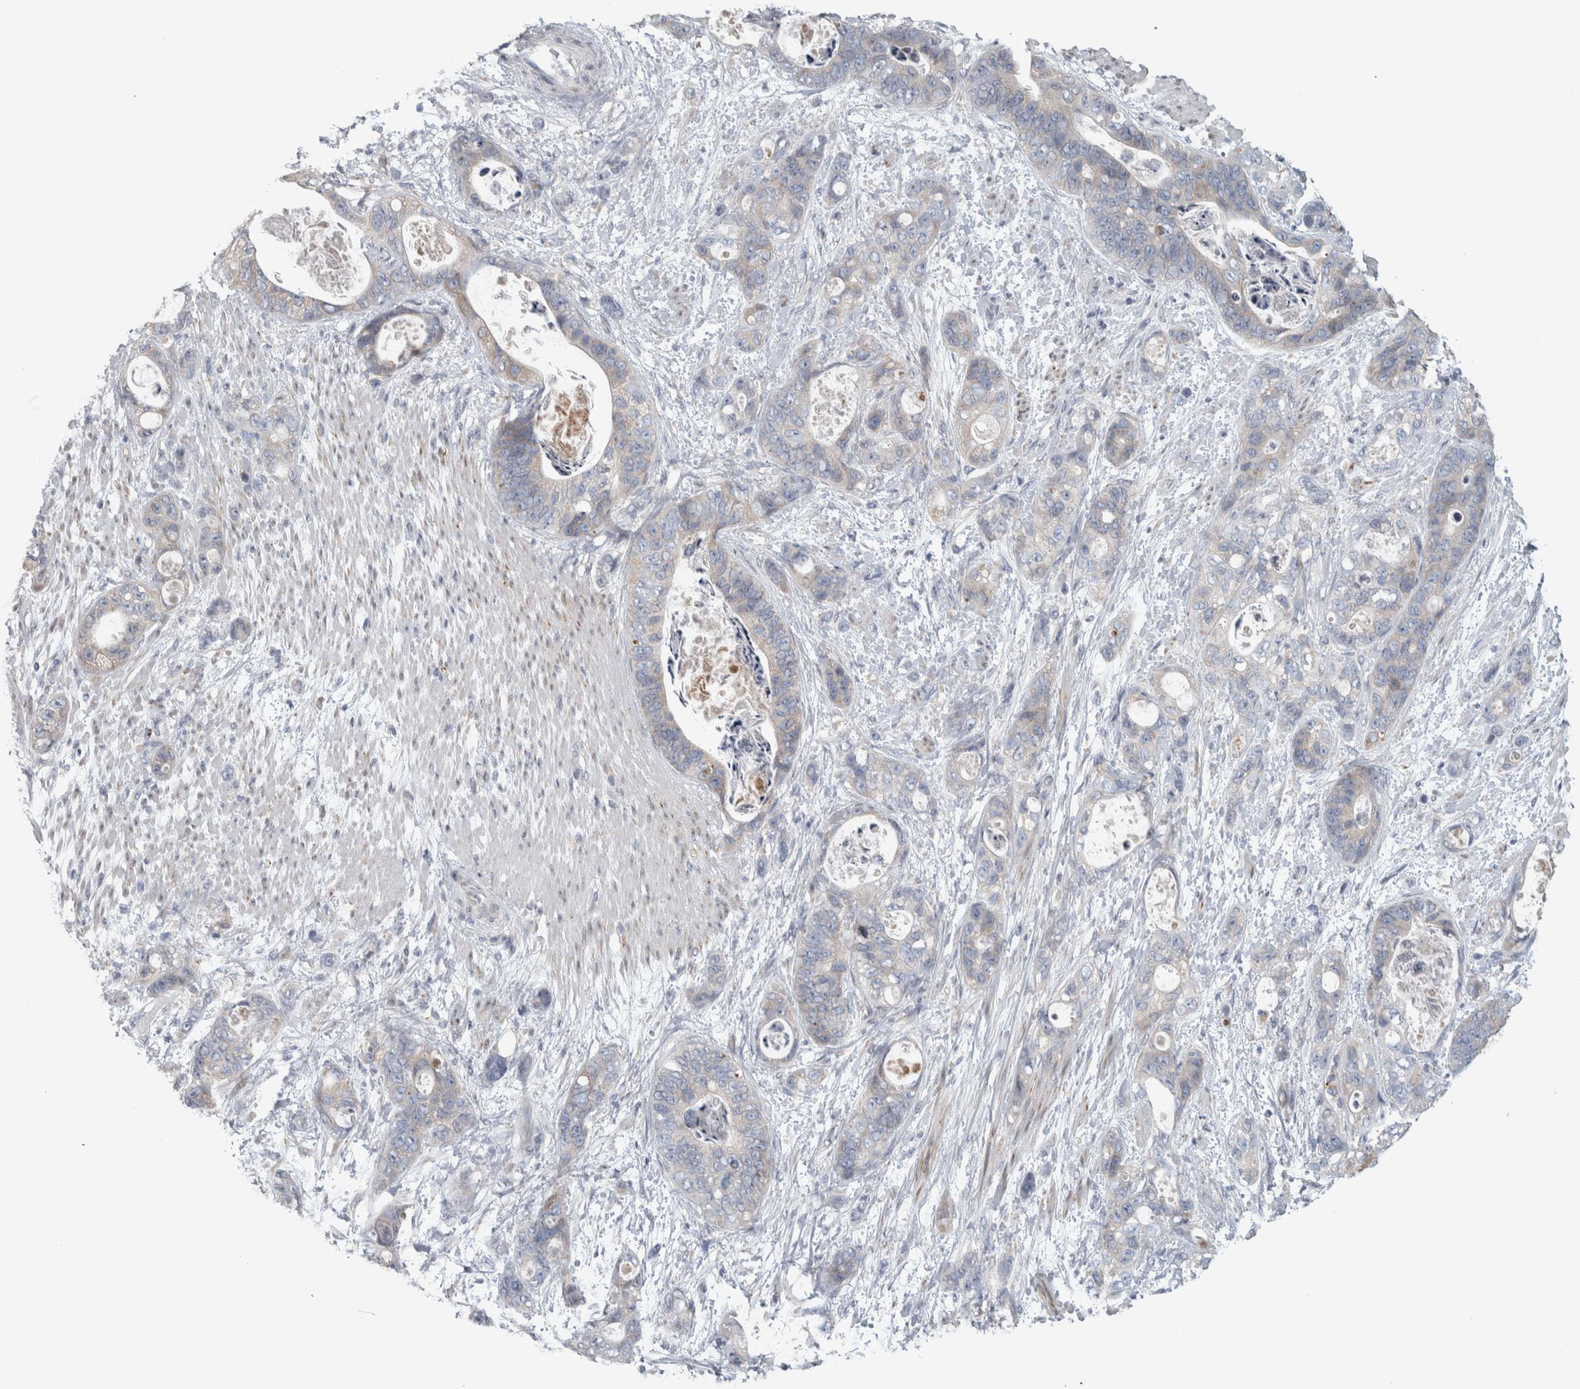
{"staining": {"intensity": "weak", "quantity": "<25%", "location": "cytoplasmic/membranous"}, "tissue": "stomach cancer", "cell_type": "Tumor cells", "image_type": "cancer", "snomed": [{"axis": "morphology", "description": "Normal tissue, NOS"}, {"axis": "morphology", "description": "Adenocarcinoma, NOS"}, {"axis": "topography", "description": "Stomach"}], "caption": "Immunohistochemistry (IHC) image of neoplastic tissue: stomach adenocarcinoma stained with DAB (3,3'-diaminobenzidine) exhibits no significant protein staining in tumor cells.", "gene": "SIGMAR1", "patient": {"sex": "female", "age": 89}}